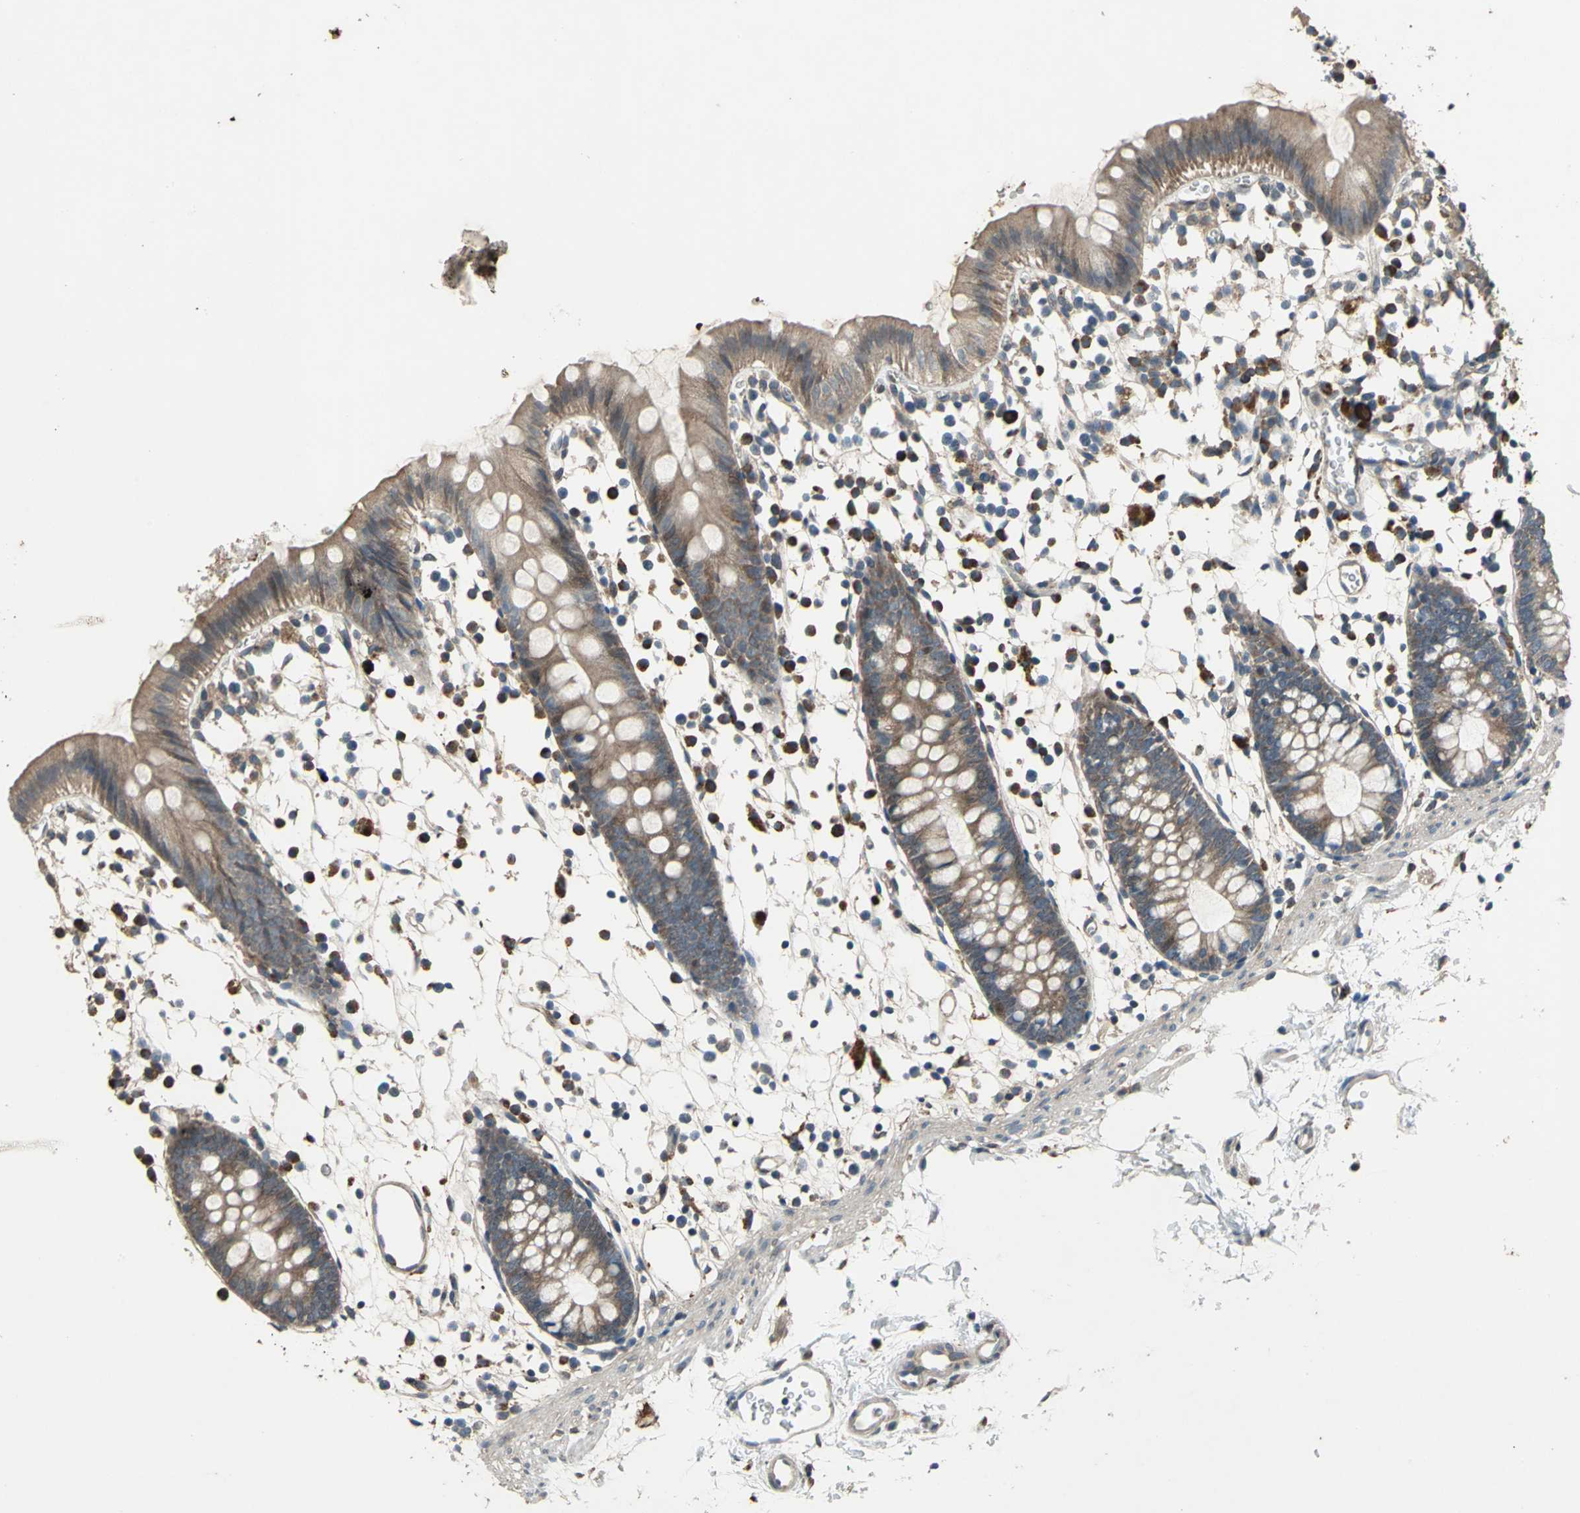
{"staining": {"intensity": "weak", "quantity": ">75%", "location": "cytoplasmic/membranous"}, "tissue": "colon", "cell_type": "Endothelial cells", "image_type": "normal", "snomed": [{"axis": "morphology", "description": "Normal tissue, NOS"}, {"axis": "topography", "description": "Colon"}], "caption": "Immunohistochemical staining of benign colon demonstrates low levels of weak cytoplasmic/membranous expression in about >75% of endothelial cells.", "gene": "SEPTIN4", "patient": {"sex": "male", "age": 14}}